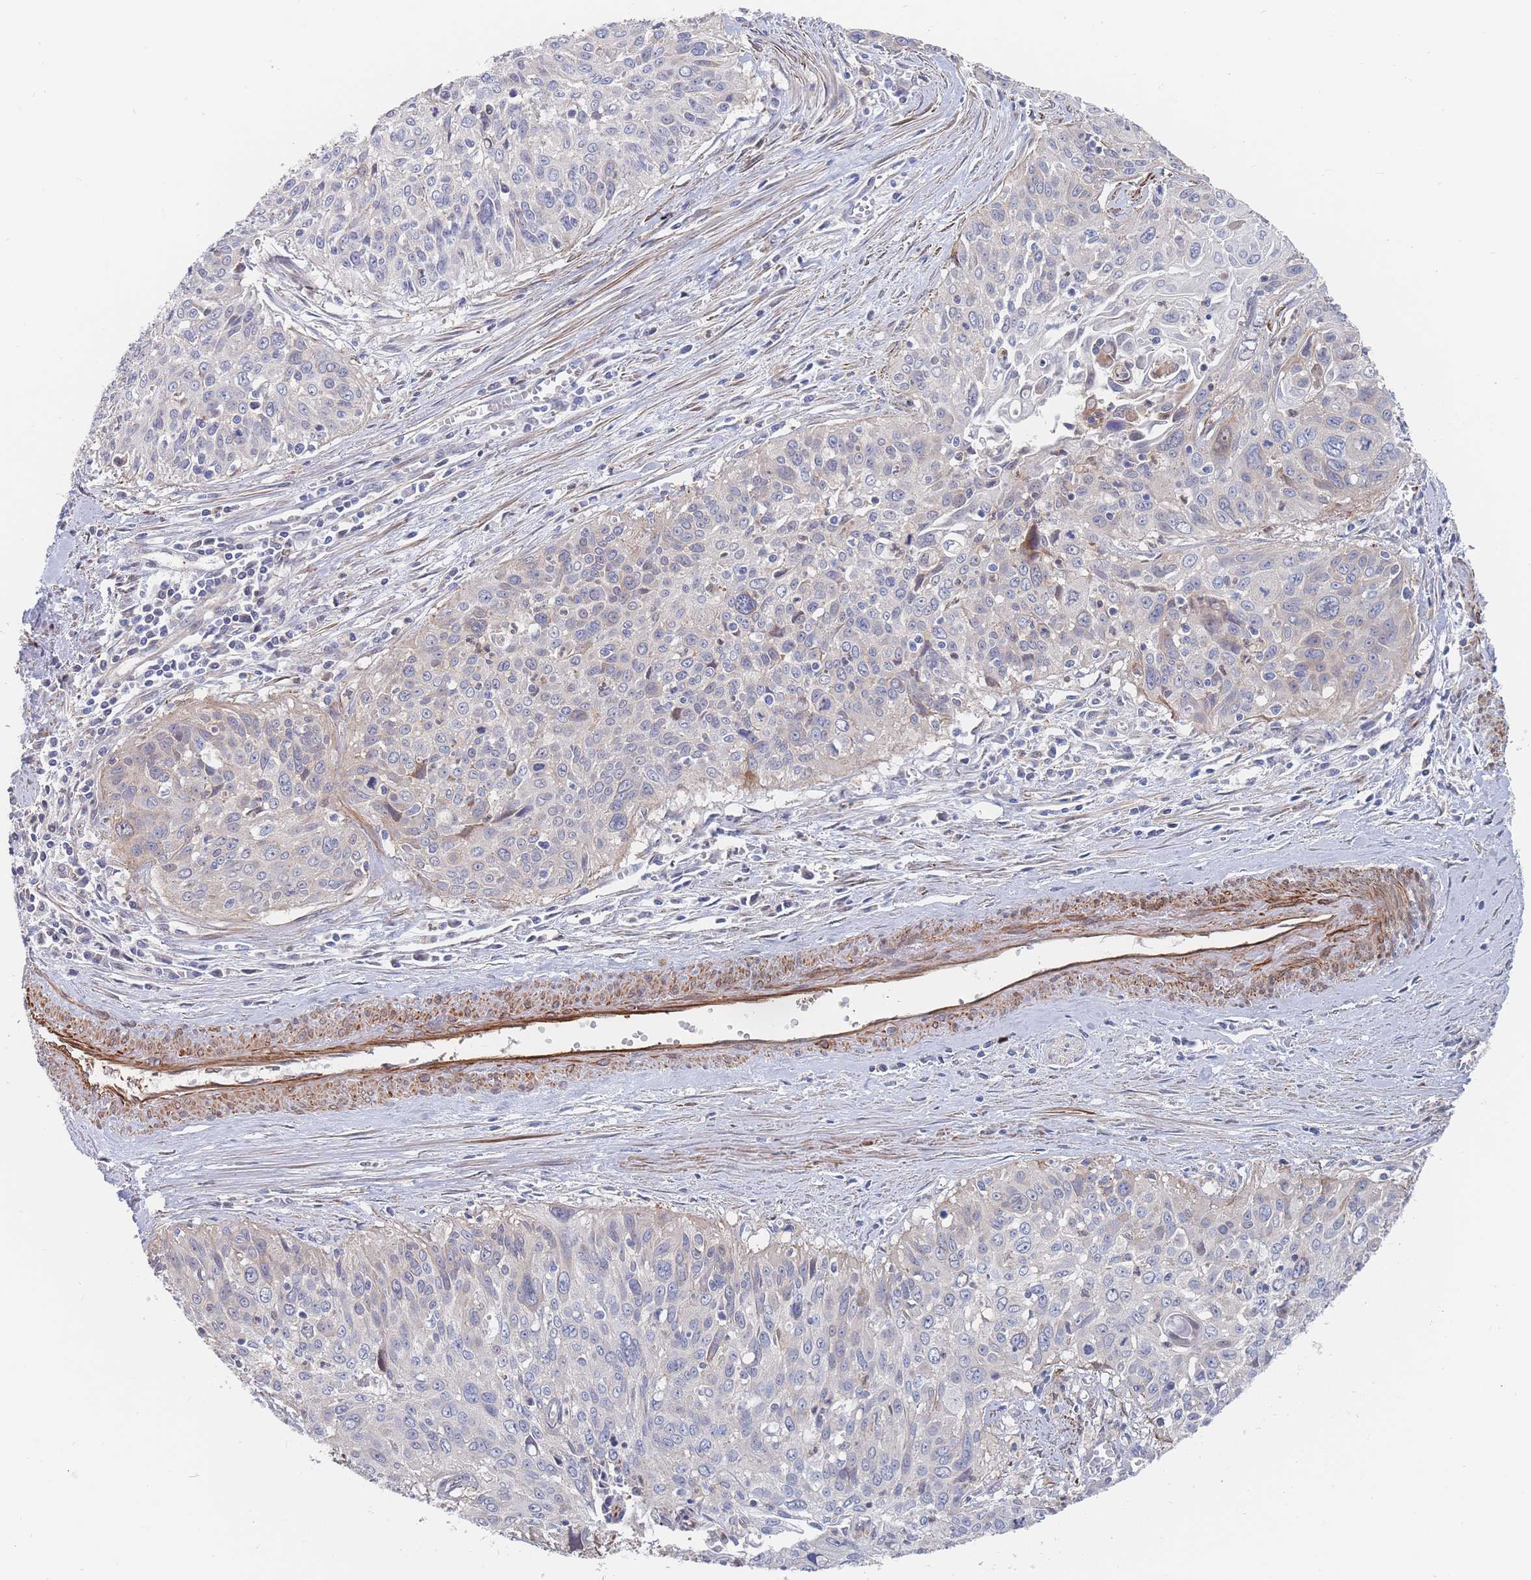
{"staining": {"intensity": "negative", "quantity": "none", "location": "none"}, "tissue": "cervical cancer", "cell_type": "Tumor cells", "image_type": "cancer", "snomed": [{"axis": "morphology", "description": "Squamous cell carcinoma, NOS"}, {"axis": "topography", "description": "Cervix"}], "caption": "Immunohistochemistry image of cervical squamous cell carcinoma stained for a protein (brown), which displays no staining in tumor cells.", "gene": "G6PC1", "patient": {"sex": "female", "age": 55}}